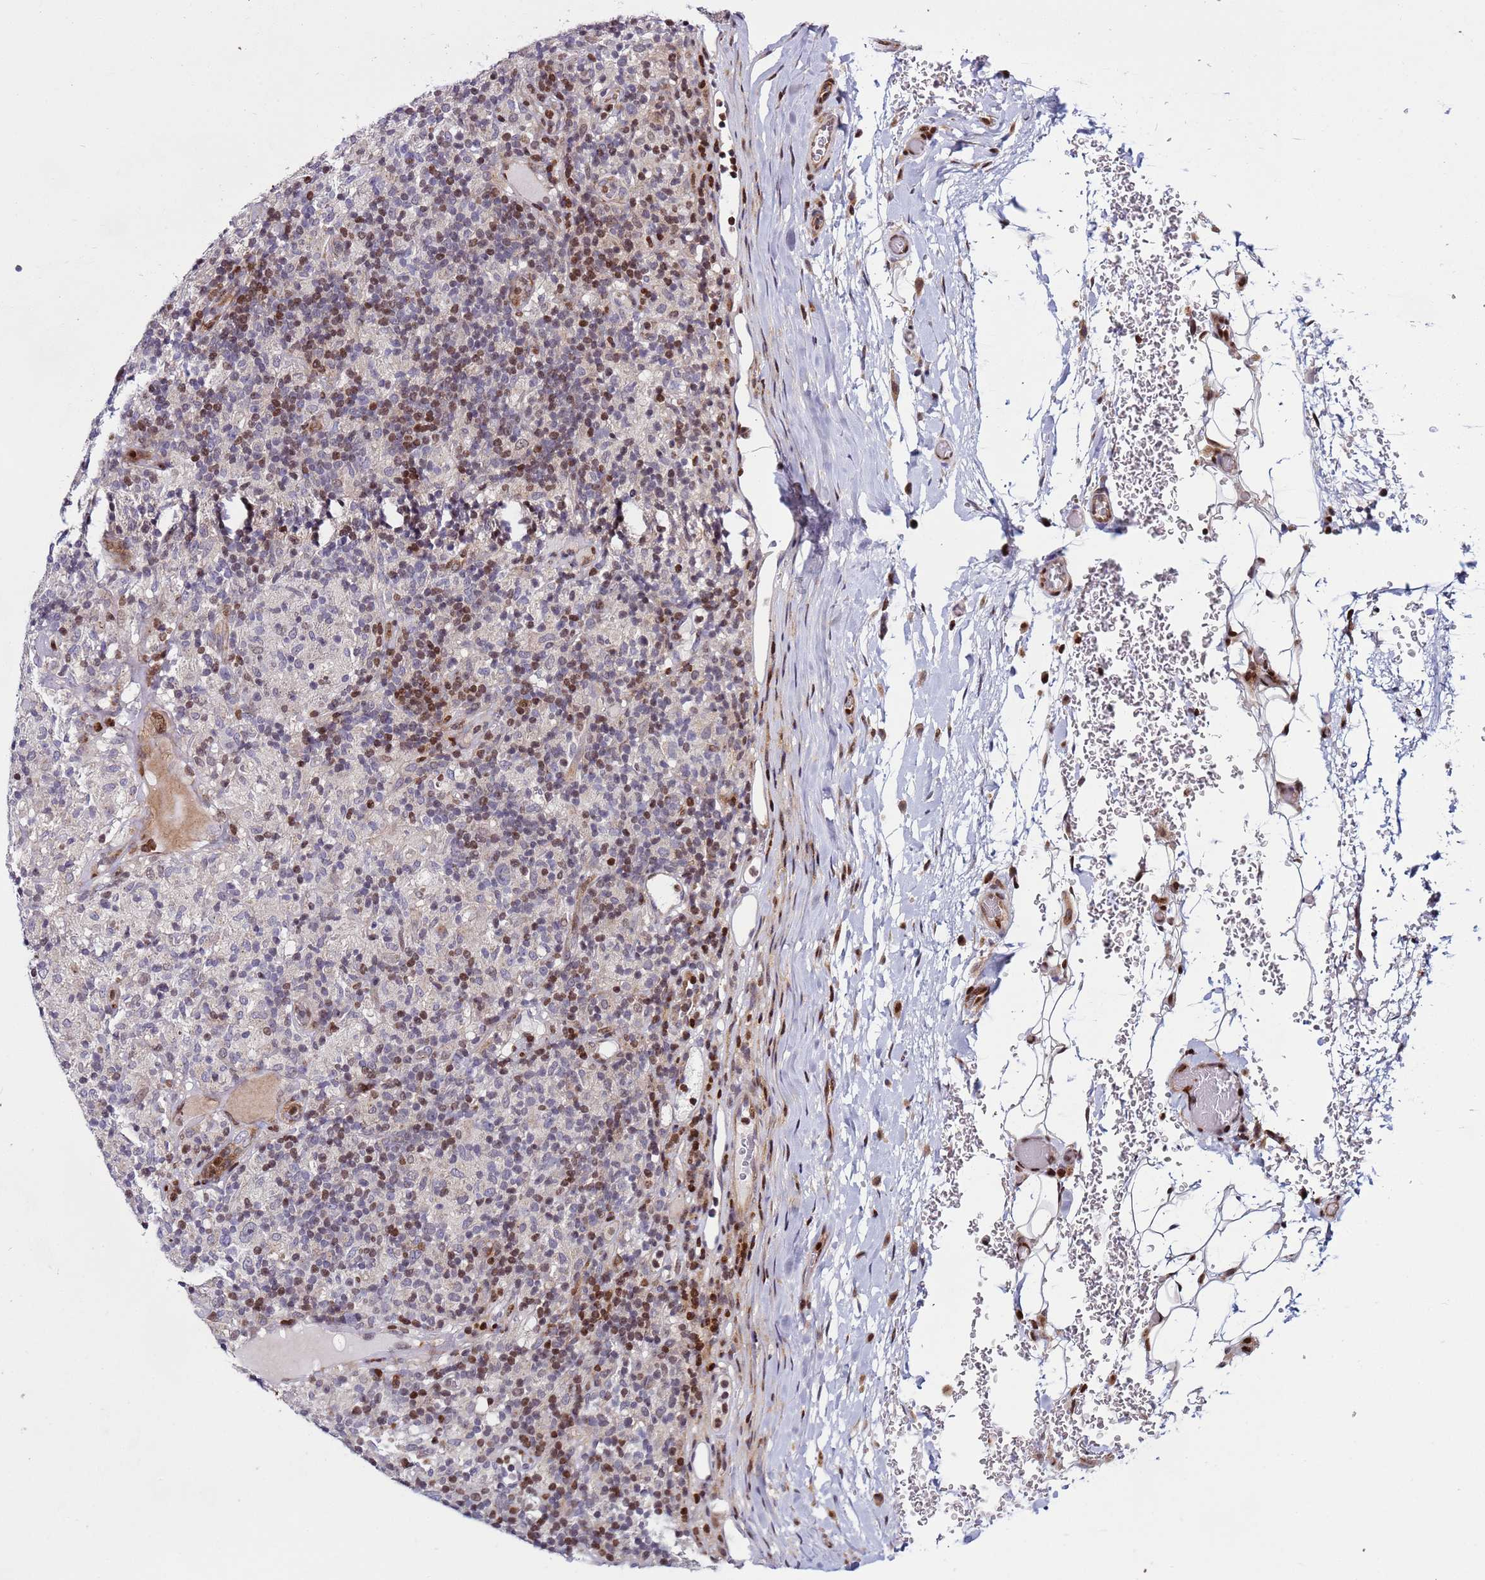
{"staining": {"intensity": "negative", "quantity": "none", "location": "none"}, "tissue": "lymphoma", "cell_type": "Tumor cells", "image_type": "cancer", "snomed": [{"axis": "morphology", "description": "Hodgkin's disease, NOS"}, {"axis": "topography", "description": "Lymph node"}], "caption": "Immunohistochemical staining of Hodgkin's disease reveals no significant staining in tumor cells.", "gene": "WBP11", "patient": {"sex": "male", "age": 70}}